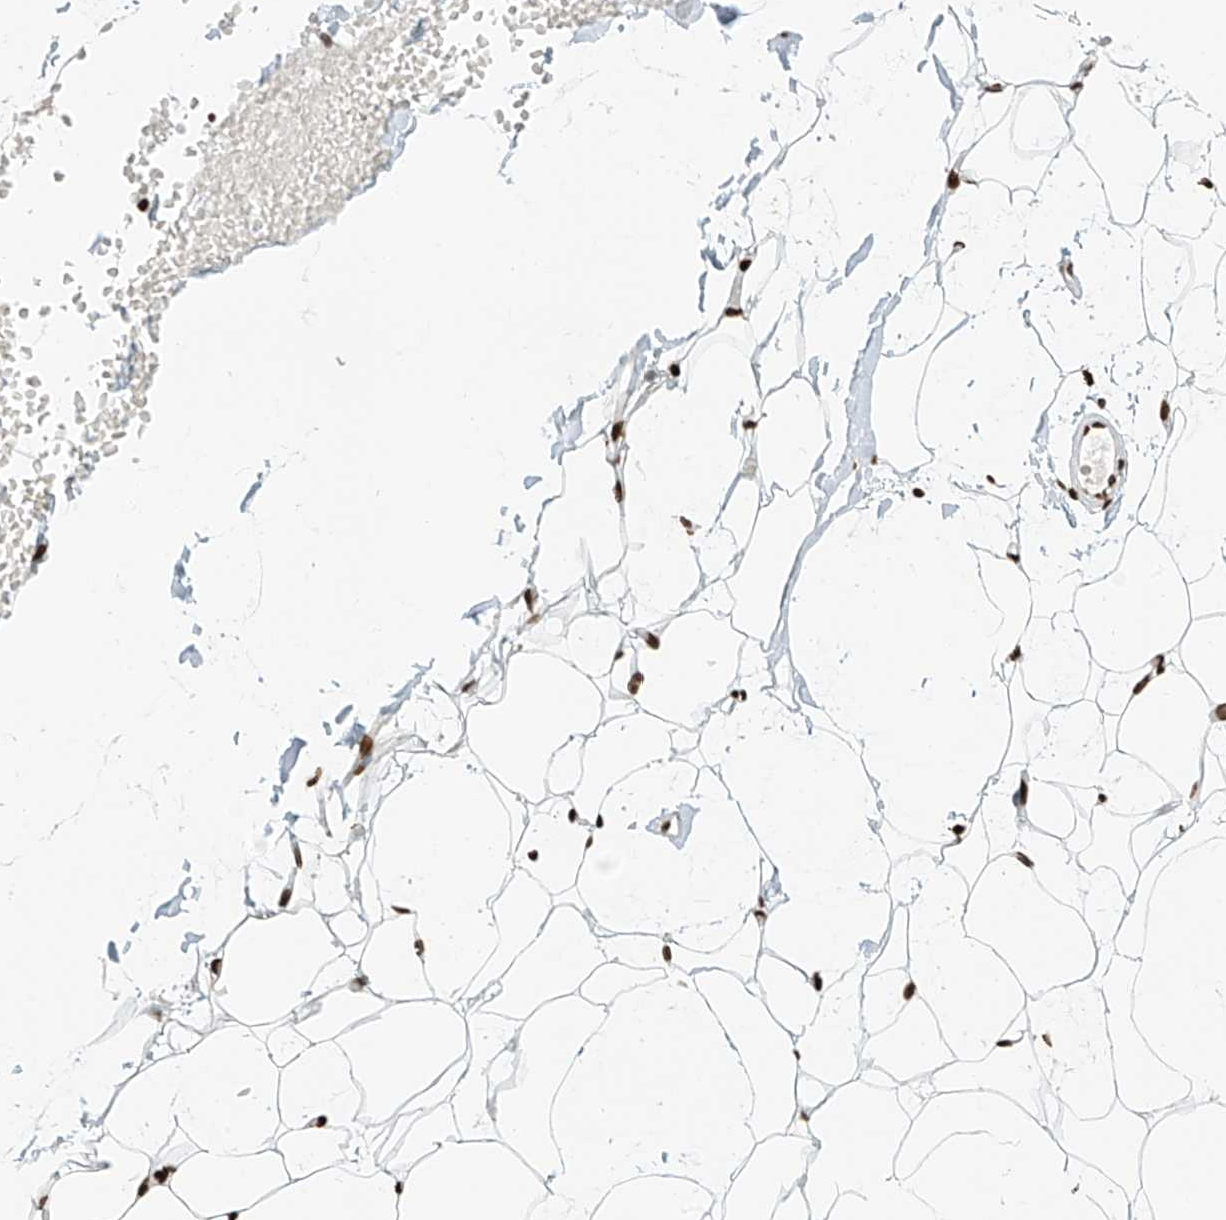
{"staining": {"intensity": "negative", "quantity": "none", "location": "none"}, "tissue": "adipose tissue", "cell_type": "Adipocytes", "image_type": "normal", "snomed": [{"axis": "morphology", "description": "Normal tissue, NOS"}, {"axis": "topography", "description": "Breast"}], "caption": "A high-resolution histopathology image shows immunohistochemistry staining of unremarkable adipose tissue, which demonstrates no significant positivity in adipocytes.", "gene": "C17orf58", "patient": {"sex": "female", "age": 23}}